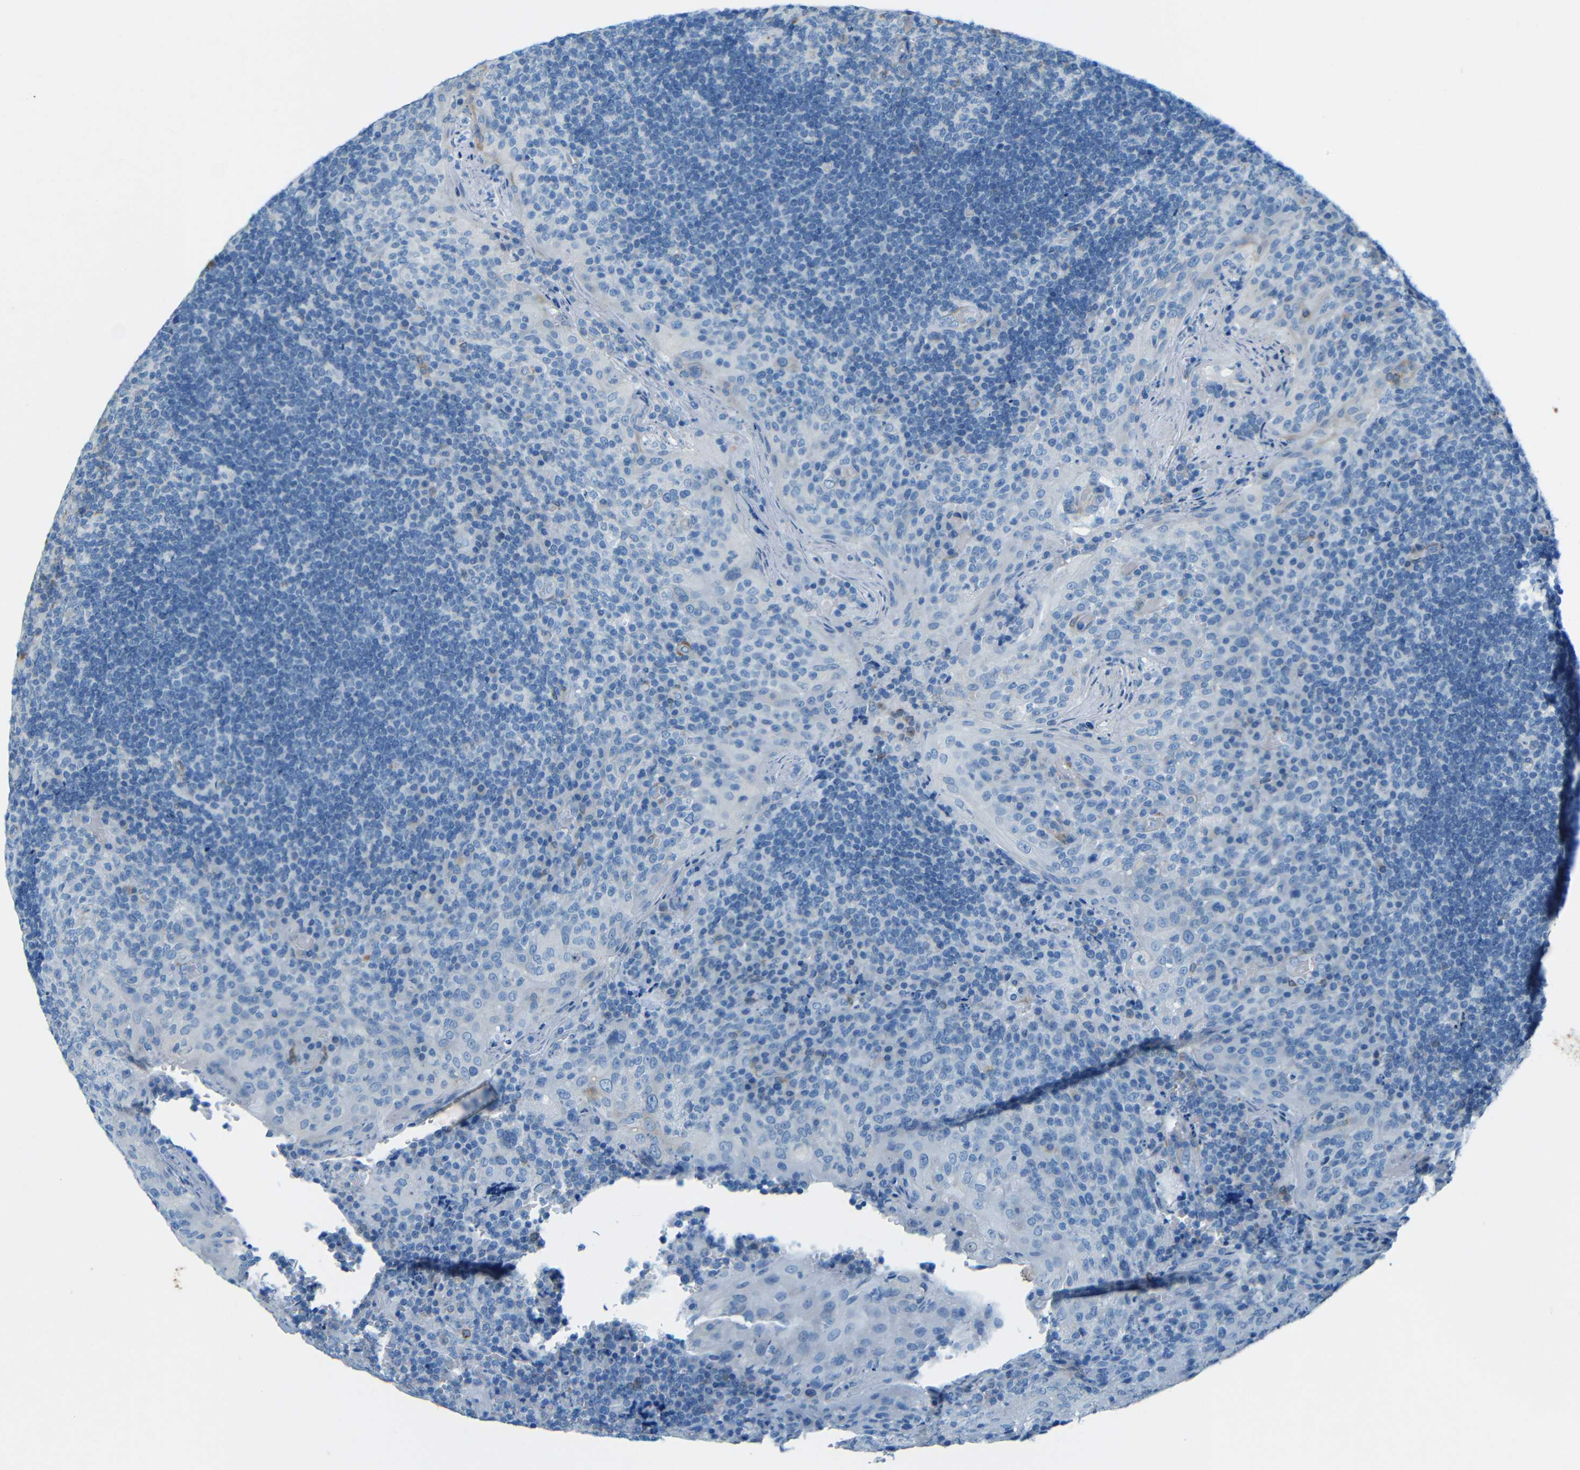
{"staining": {"intensity": "weak", "quantity": "<25%", "location": "cytoplasmic/membranous"}, "tissue": "tonsil", "cell_type": "Germinal center cells", "image_type": "normal", "snomed": [{"axis": "morphology", "description": "Normal tissue, NOS"}, {"axis": "topography", "description": "Tonsil"}], "caption": "Immunohistochemistry histopathology image of unremarkable human tonsil stained for a protein (brown), which demonstrates no staining in germinal center cells. (DAB IHC, high magnification).", "gene": "MAP2", "patient": {"sex": "male", "age": 17}}